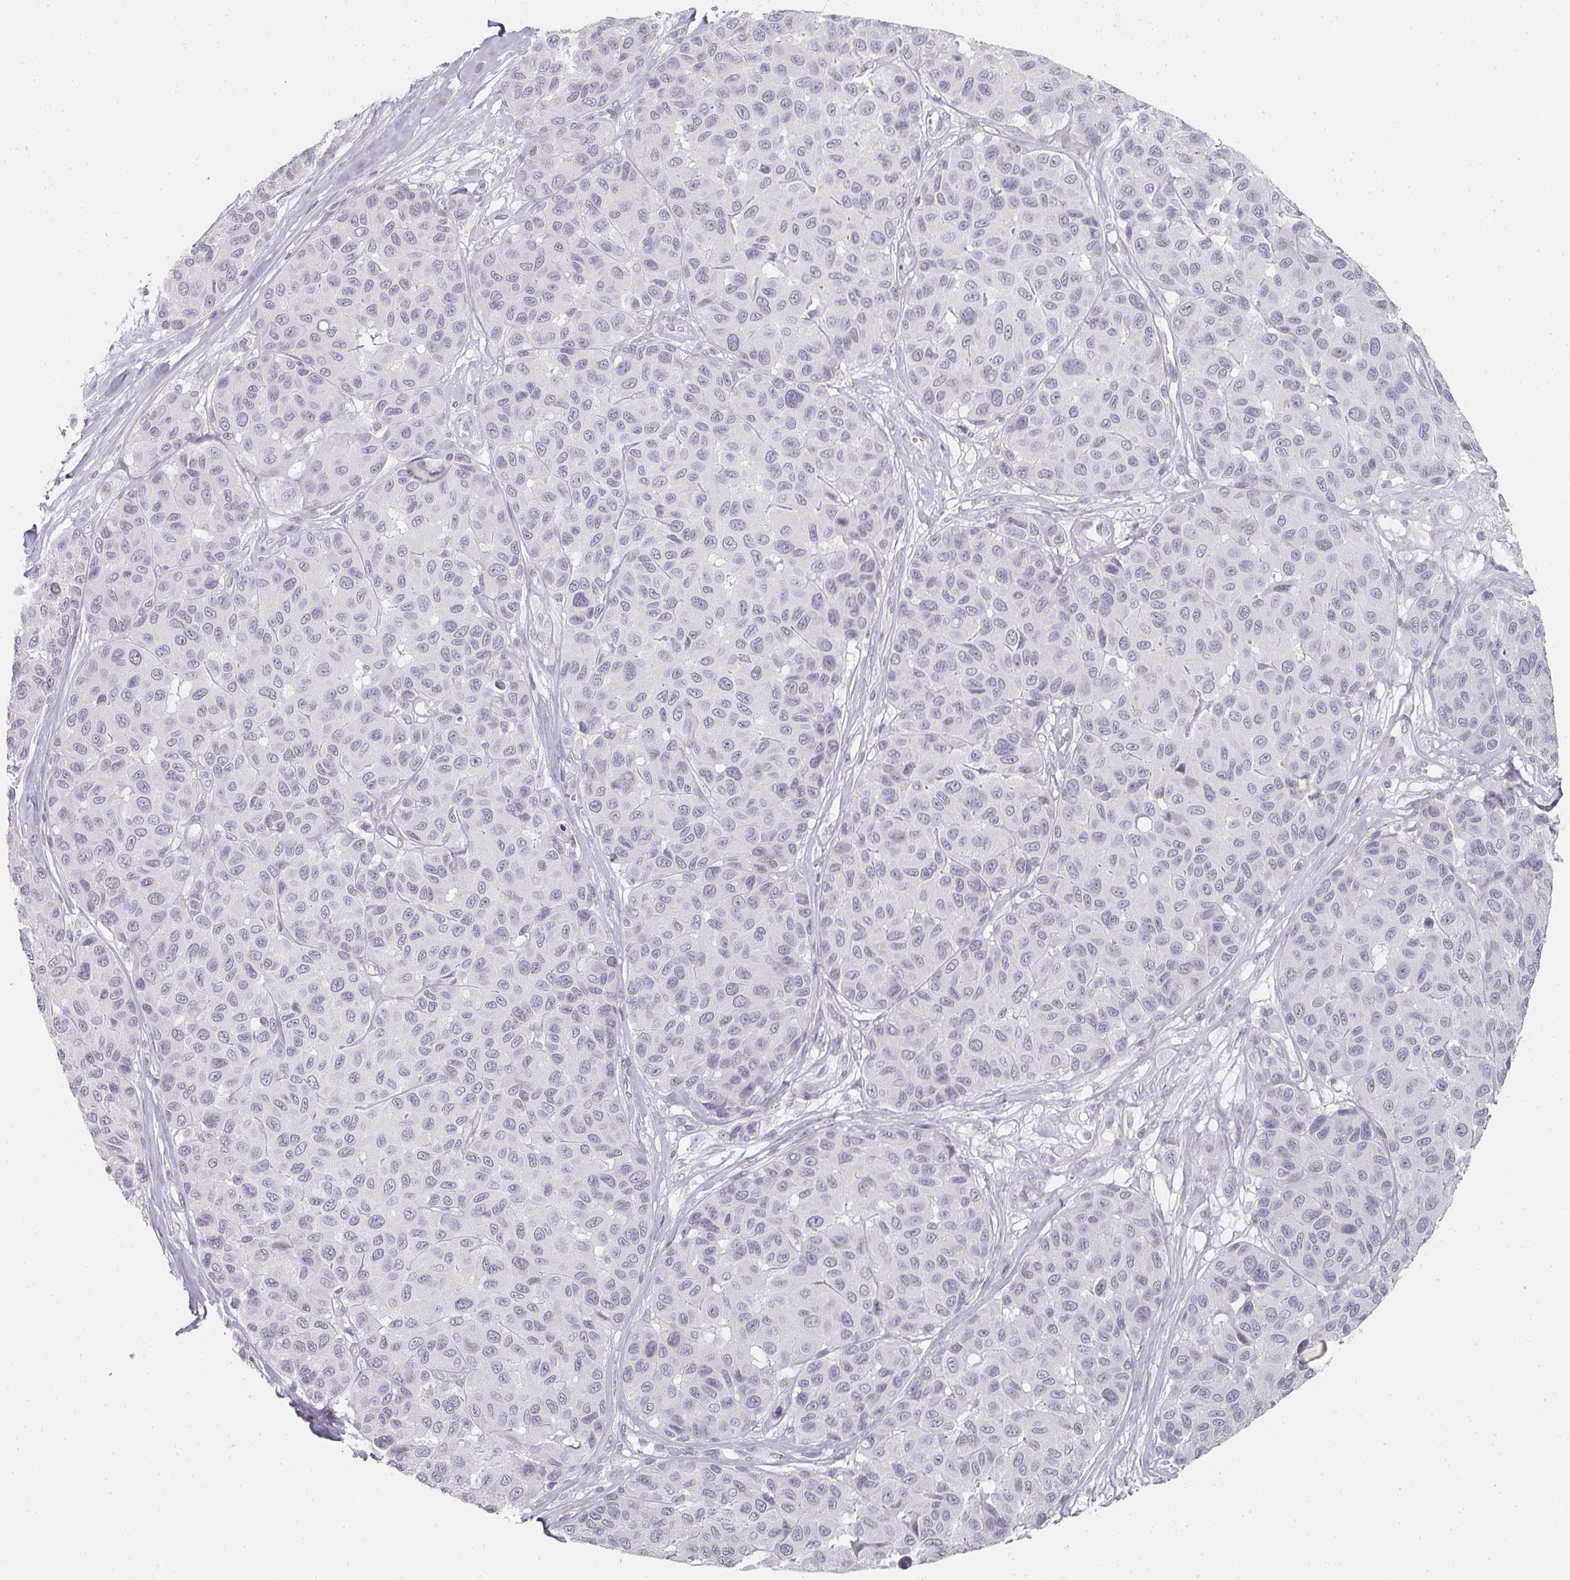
{"staining": {"intensity": "negative", "quantity": "none", "location": "none"}, "tissue": "melanoma", "cell_type": "Tumor cells", "image_type": "cancer", "snomed": [{"axis": "morphology", "description": "Malignant melanoma, NOS"}, {"axis": "topography", "description": "Skin"}], "caption": "This is a histopathology image of immunohistochemistry staining of malignant melanoma, which shows no expression in tumor cells.", "gene": "SHISA2", "patient": {"sex": "female", "age": 66}}